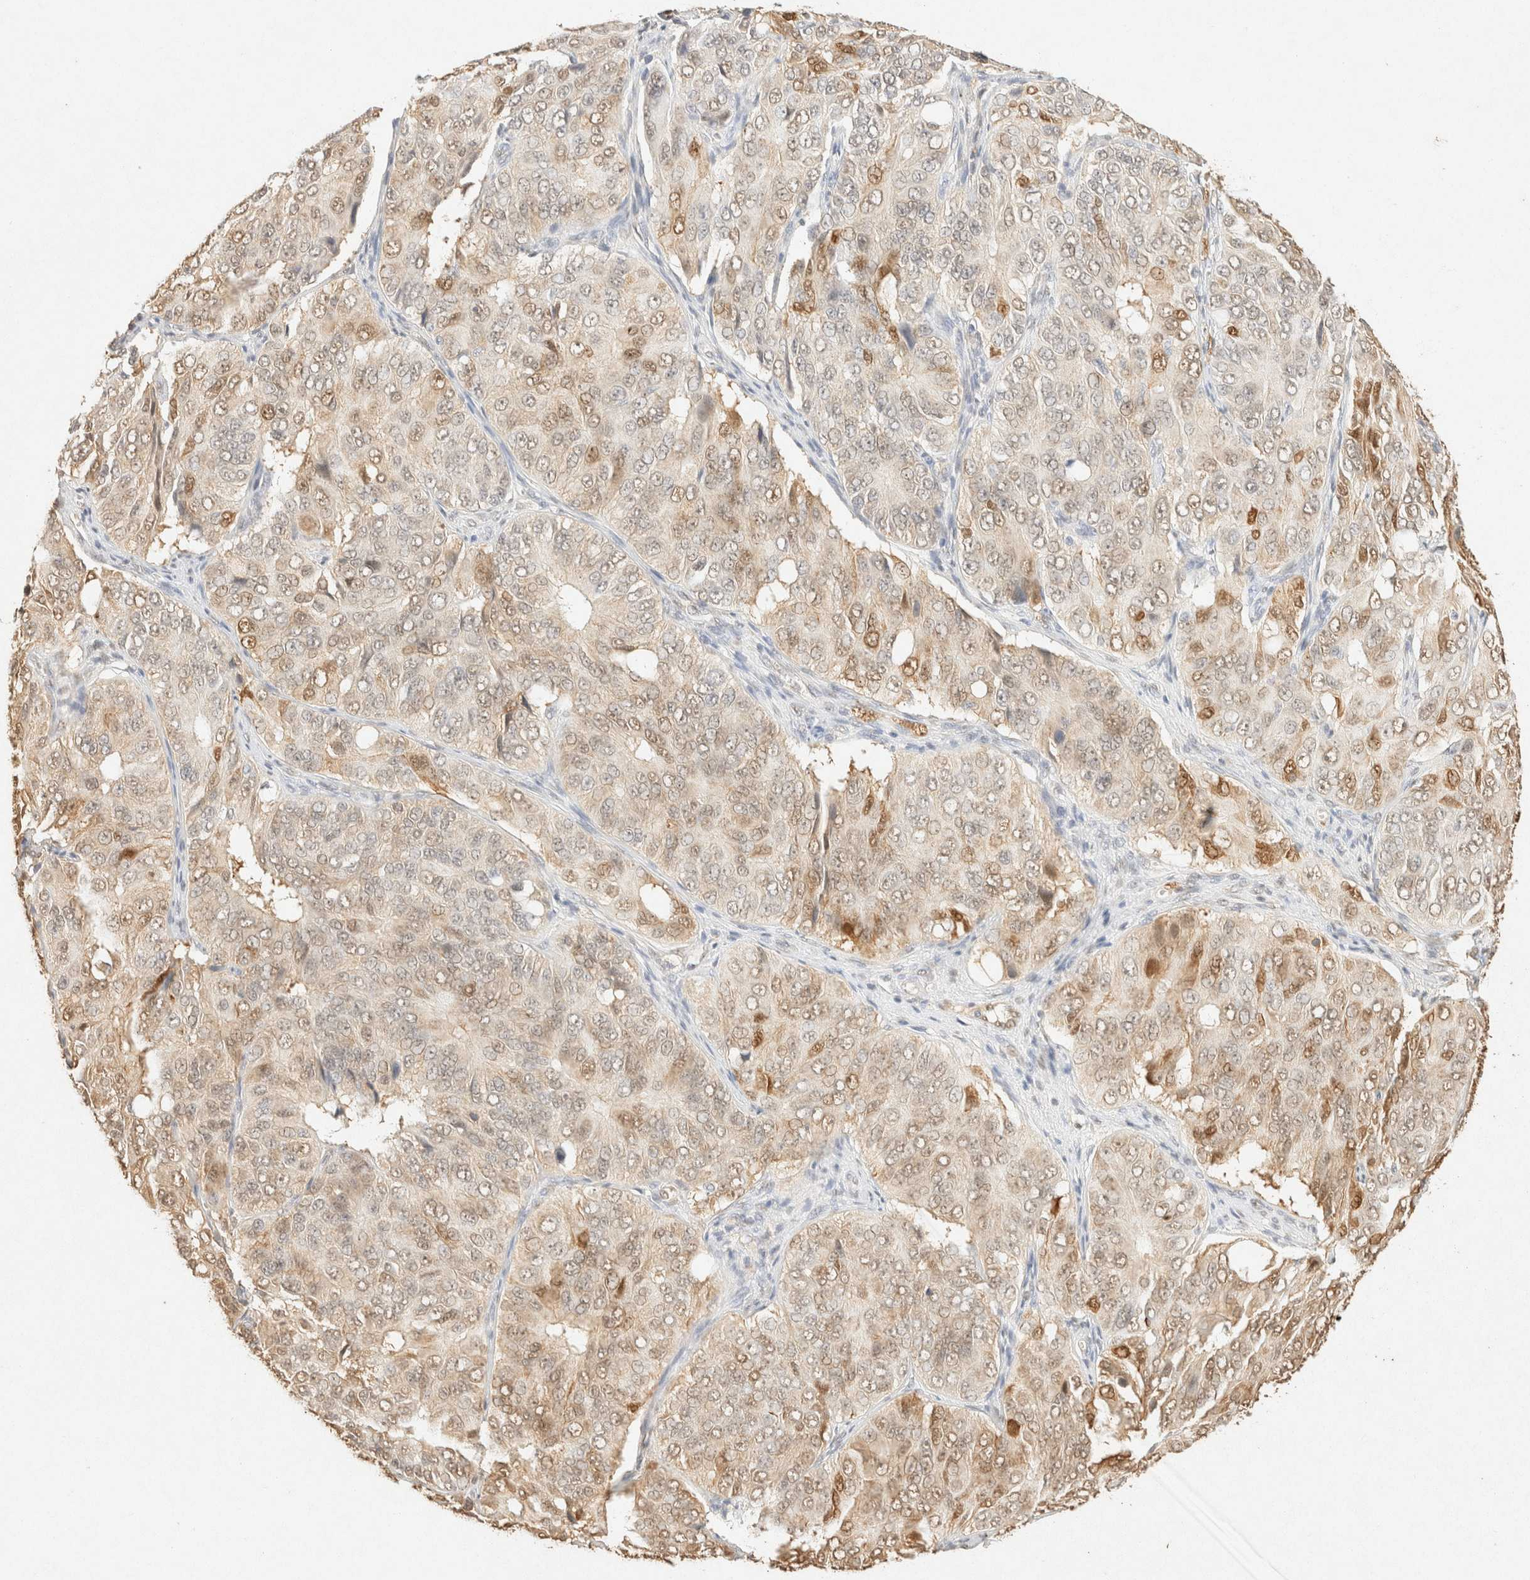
{"staining": {"intensity": "moderate", "quantity": "25%-75%", "location": "nuclear"}, "tissue": "ovarian cancer", "cell_type": "Tumor cells", "image_type": "cancer", "snomed": [{"axis": "morphology", "description": "Carcinoma, endometroid"}, {"axis": "topography", "description": "Ovary"}], "caption": "Immunohistochemical staining of ovarian cancer reveals medium levels of moderate nuclear protein positivity in approximately 25%-75% of tumor cells.", "gene": "S100A13", "patient": {"sex": "female", "age": 51}}